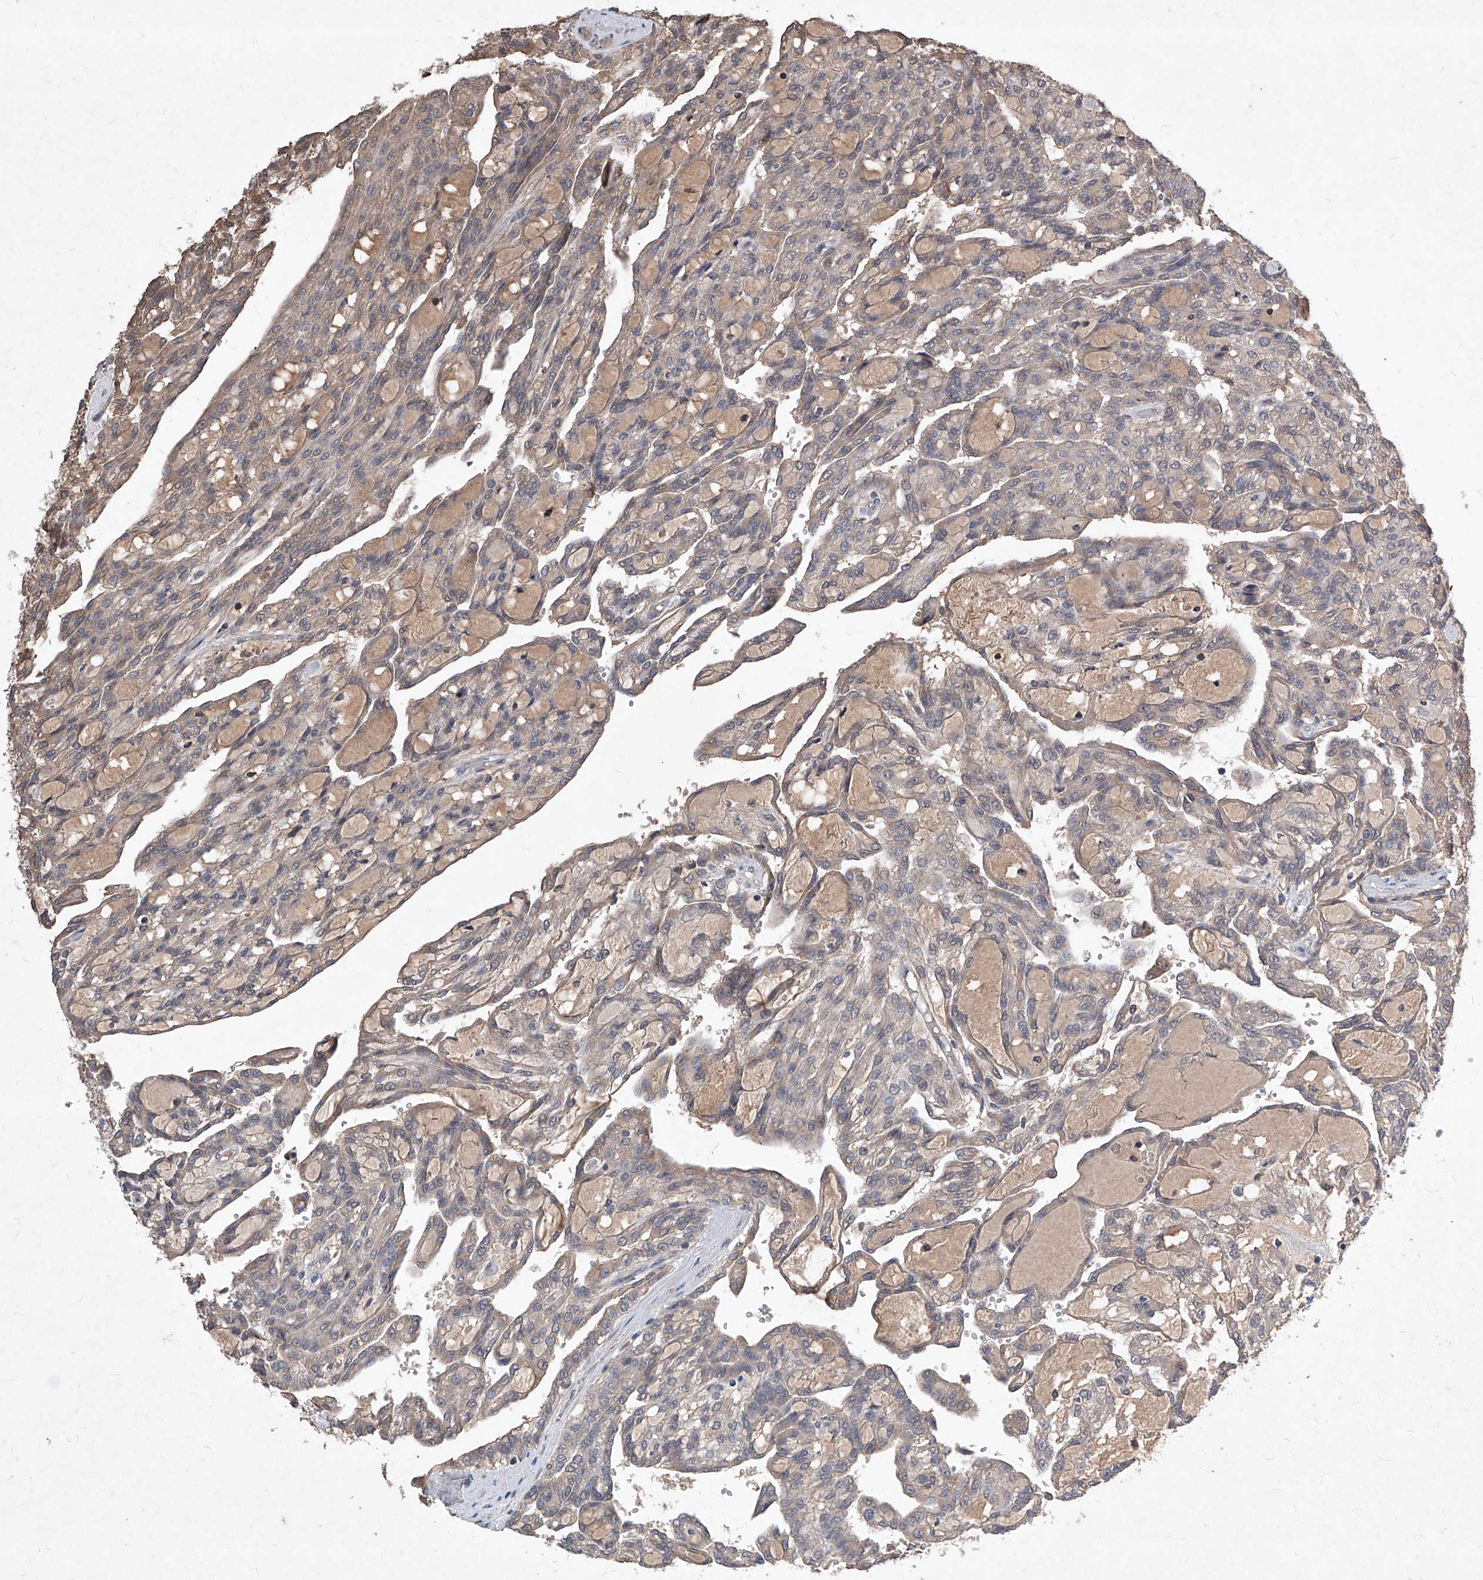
{"staining": {"intensity": "weak", "quantity": ">75%", "location": "cytoplasmic/membranous"}, "tissue": "renal cancer", "cell_type": "Tumor cells", "image_type": "cancer", "snomed": [{"axis": "morphology", "description": "Adenocarcinoma, NOS"}, {"axis": "topography", "description": "Kidney"}], "caption": "Protein staining of renal cancer tissue shows weak cytoplasmic/membranous staining in approximately >75% of tumor cells.", "gene": "SYNGR1", "patient": {"sex": "male", "age": 63}}